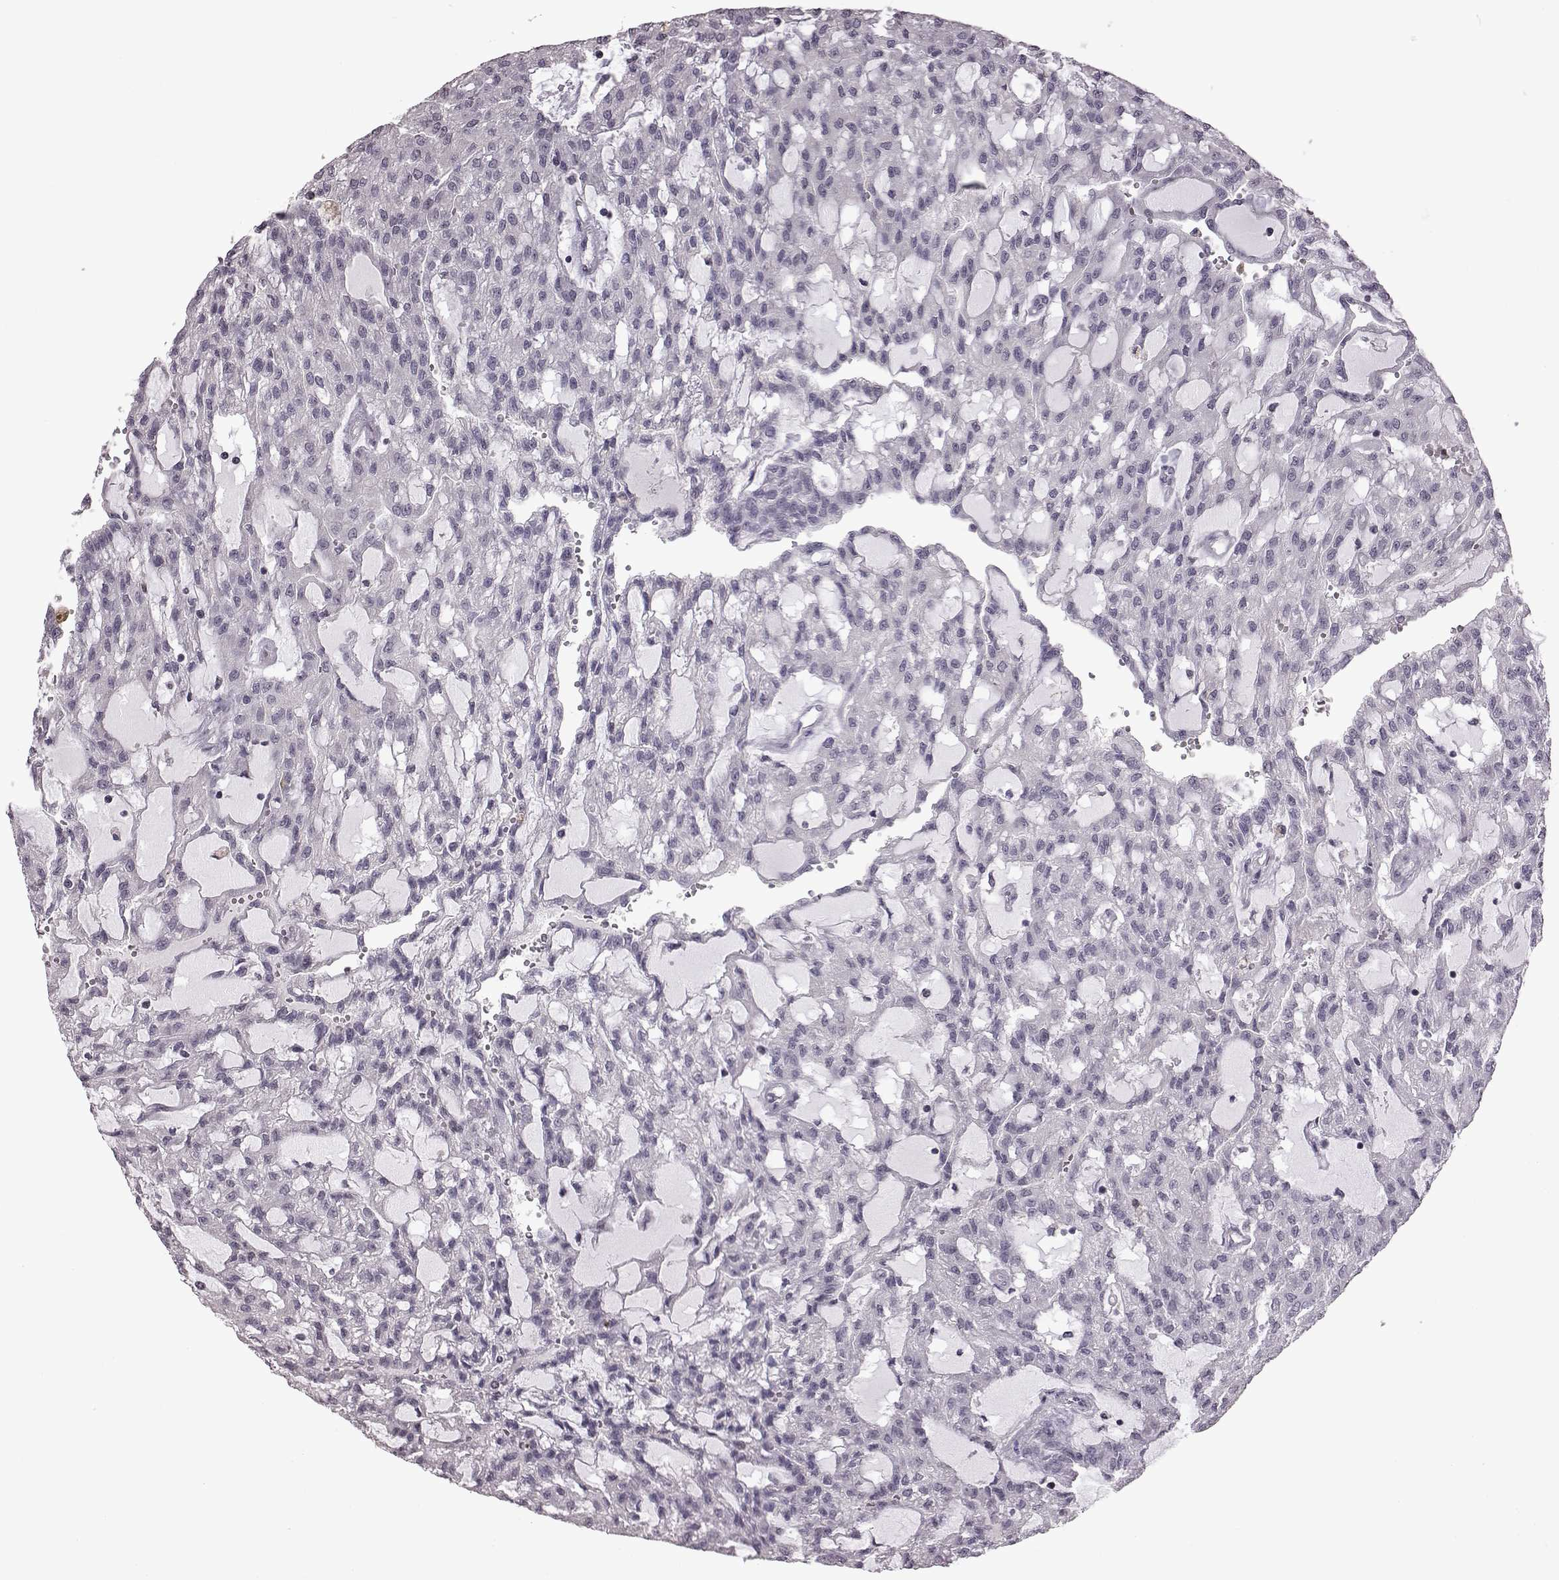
{"staining": {"intensity": "negative", "quantity": "none", "location": "none"}, "tissue": "renal cancer", "cell_type": "Tumor cells", "image_type": "cancer", "snomed": [{"axis": "morphology", "description": "Adenocarcinoma, NOS"}, {"axis": "topography", "description": "Kidney"}], "caption": "A high-resolution image shows immunohistochemistry staining of adenocarcinoma (renal), which reveals no significant expression in tumor cells. Nuclei are stained in blue.", "gene": "GAL", "patient": {"sex": "male", "age": 63}}